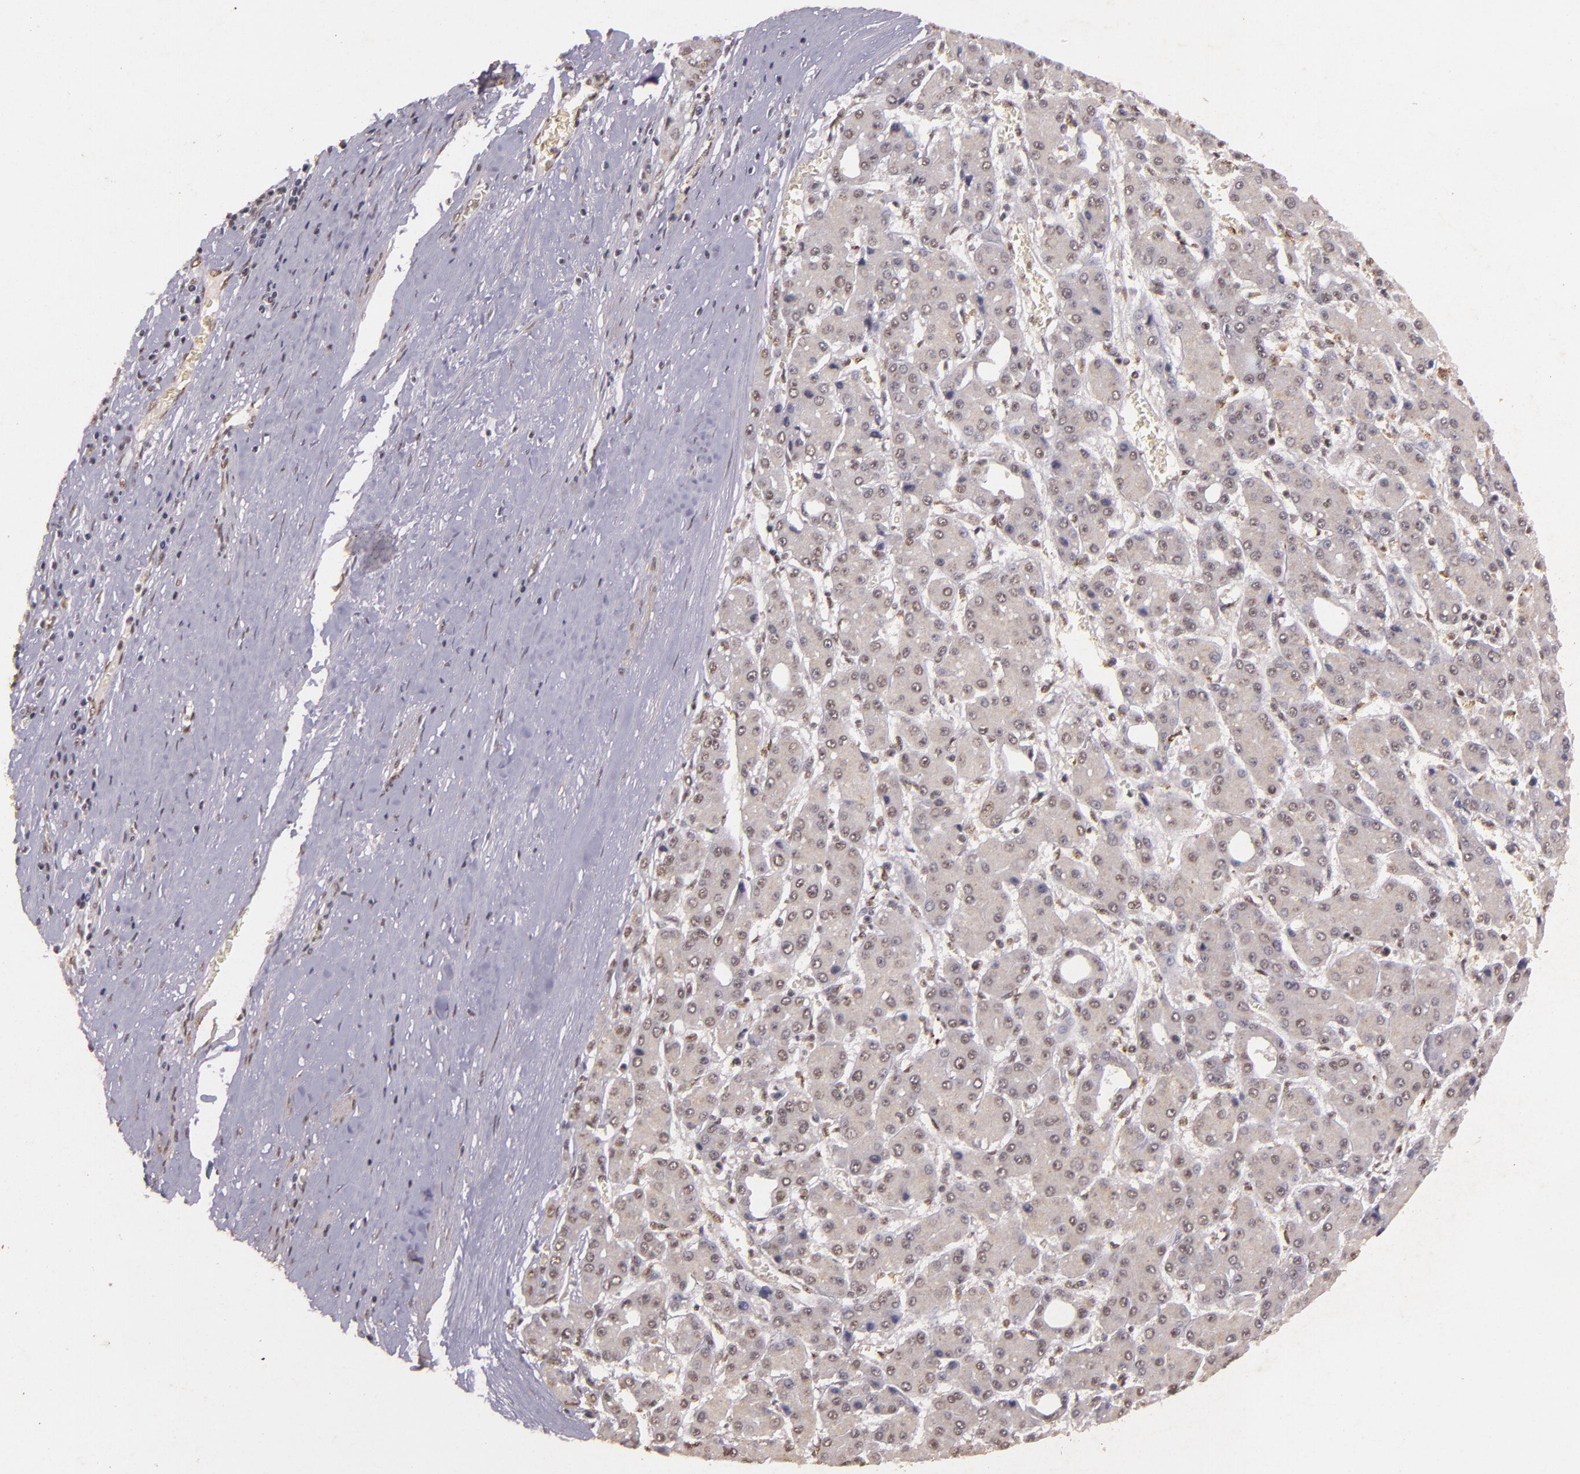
{"staining": {"intensity": "weak", "quantity": "<25%", "location": "nuclear"}, "tissue": "liver cancer", "cell_type": "Tumor cells", "image_type": "cancer", "snomed": [{"axis": "morphology", "description": "Carcinoma, Hepatocellular, NOS"}, {"axis": "topography", "description": "Liver"}], "caption": "Tumor cells are negative for protein expression in human liver cancer (hepatocellular carcinoma).", "gene": "CBX3", "patient": {"sex": "male", "age": 69}}